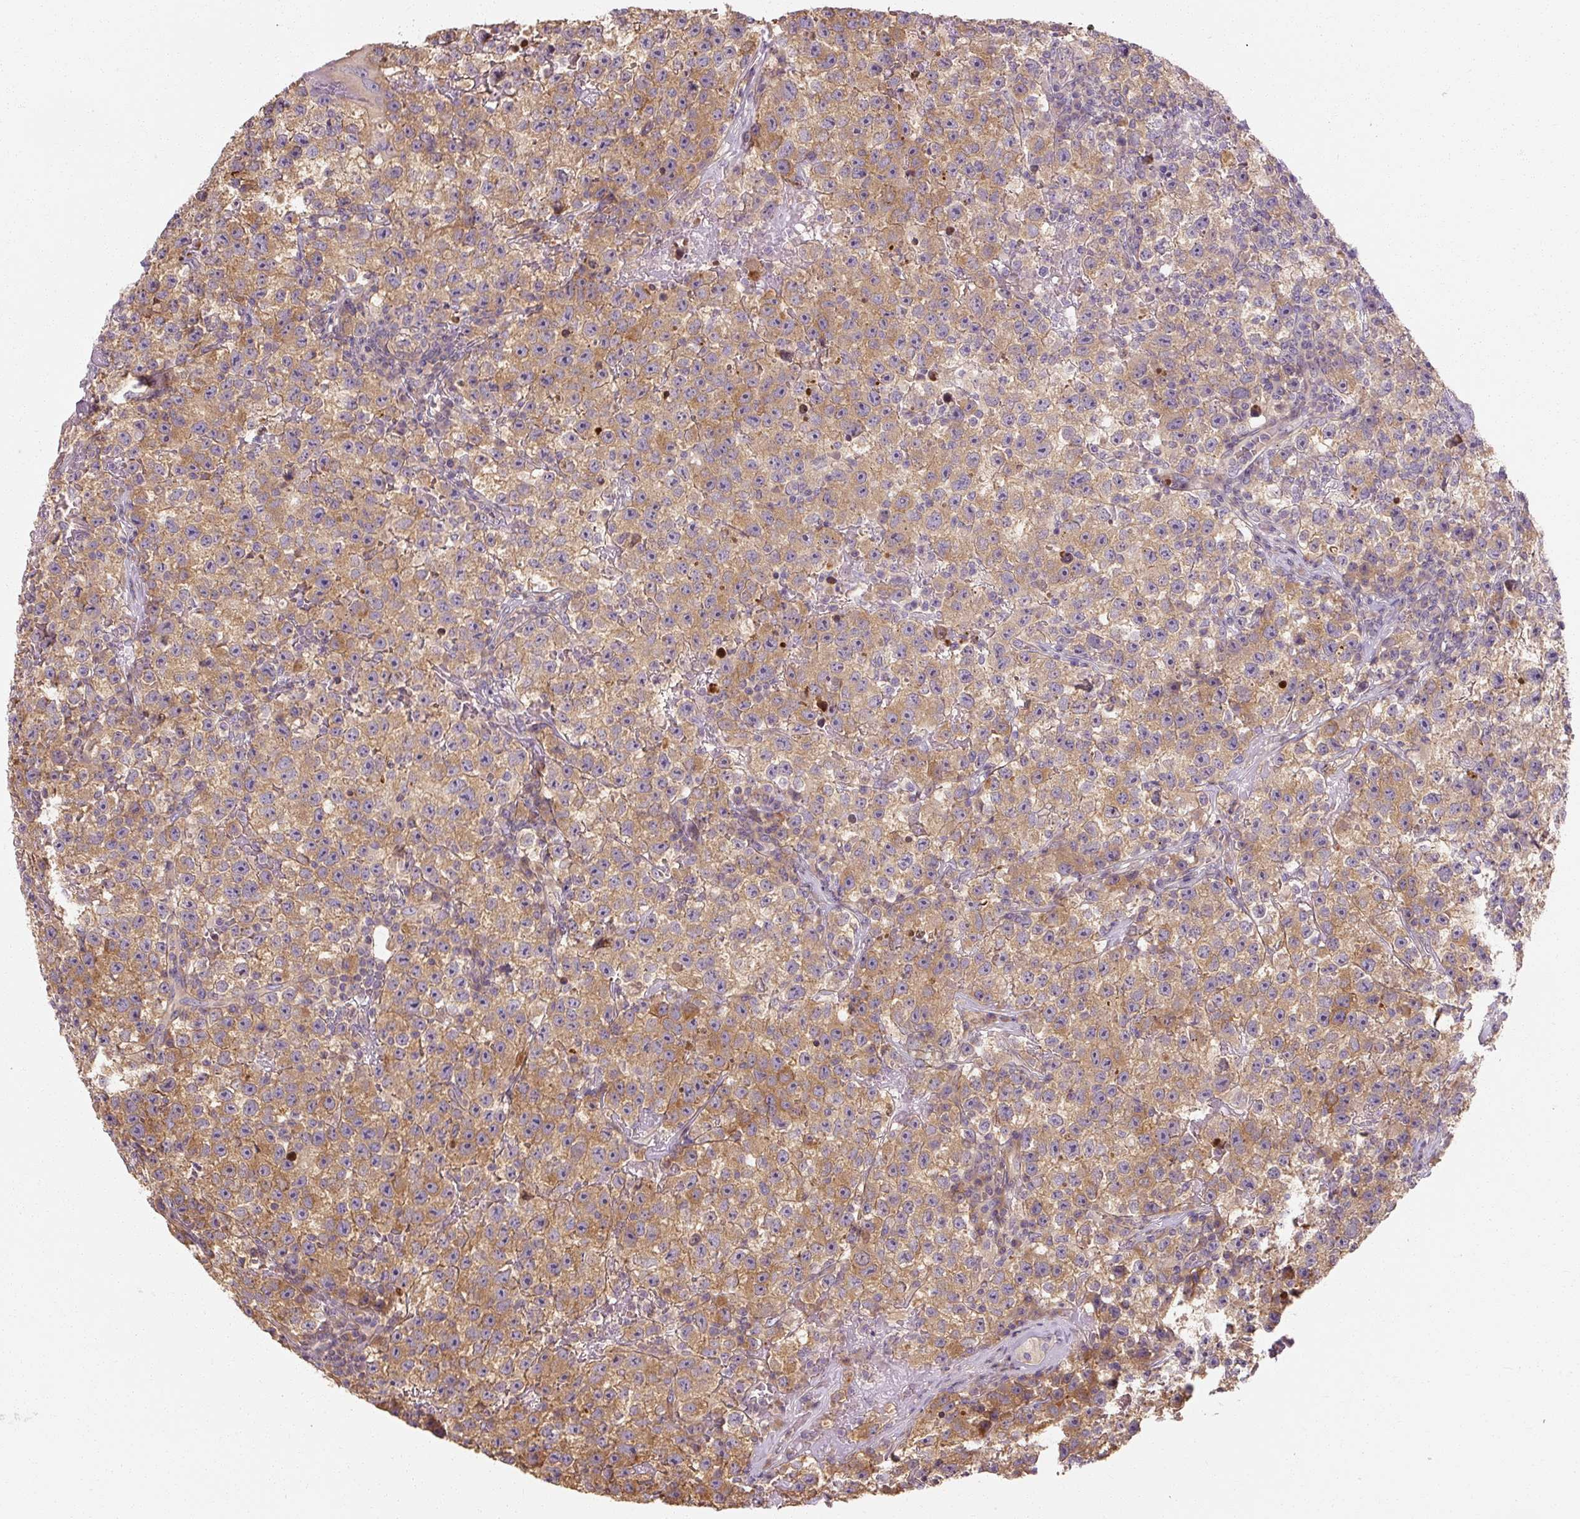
{"staining": {"intensity": "moderate", "quantity": ">75%", "location": "cytoplasmic/membranous"}, "tissue": "testis cancer", "cell_type": "Tumor cells", "image_type": "cancer", "snomed": [{"axis": "morphology", "description": "Seminoma, NOS"}, {"axis": "topography", "description": "Testis"}], "caption": "Seminoma (testis) tissue displays moderate cytoplasmic/membranous expression in about >75% of tumor cells", "gene": "RB1CC1", "patient": {"sex": "male", "age": 22}}